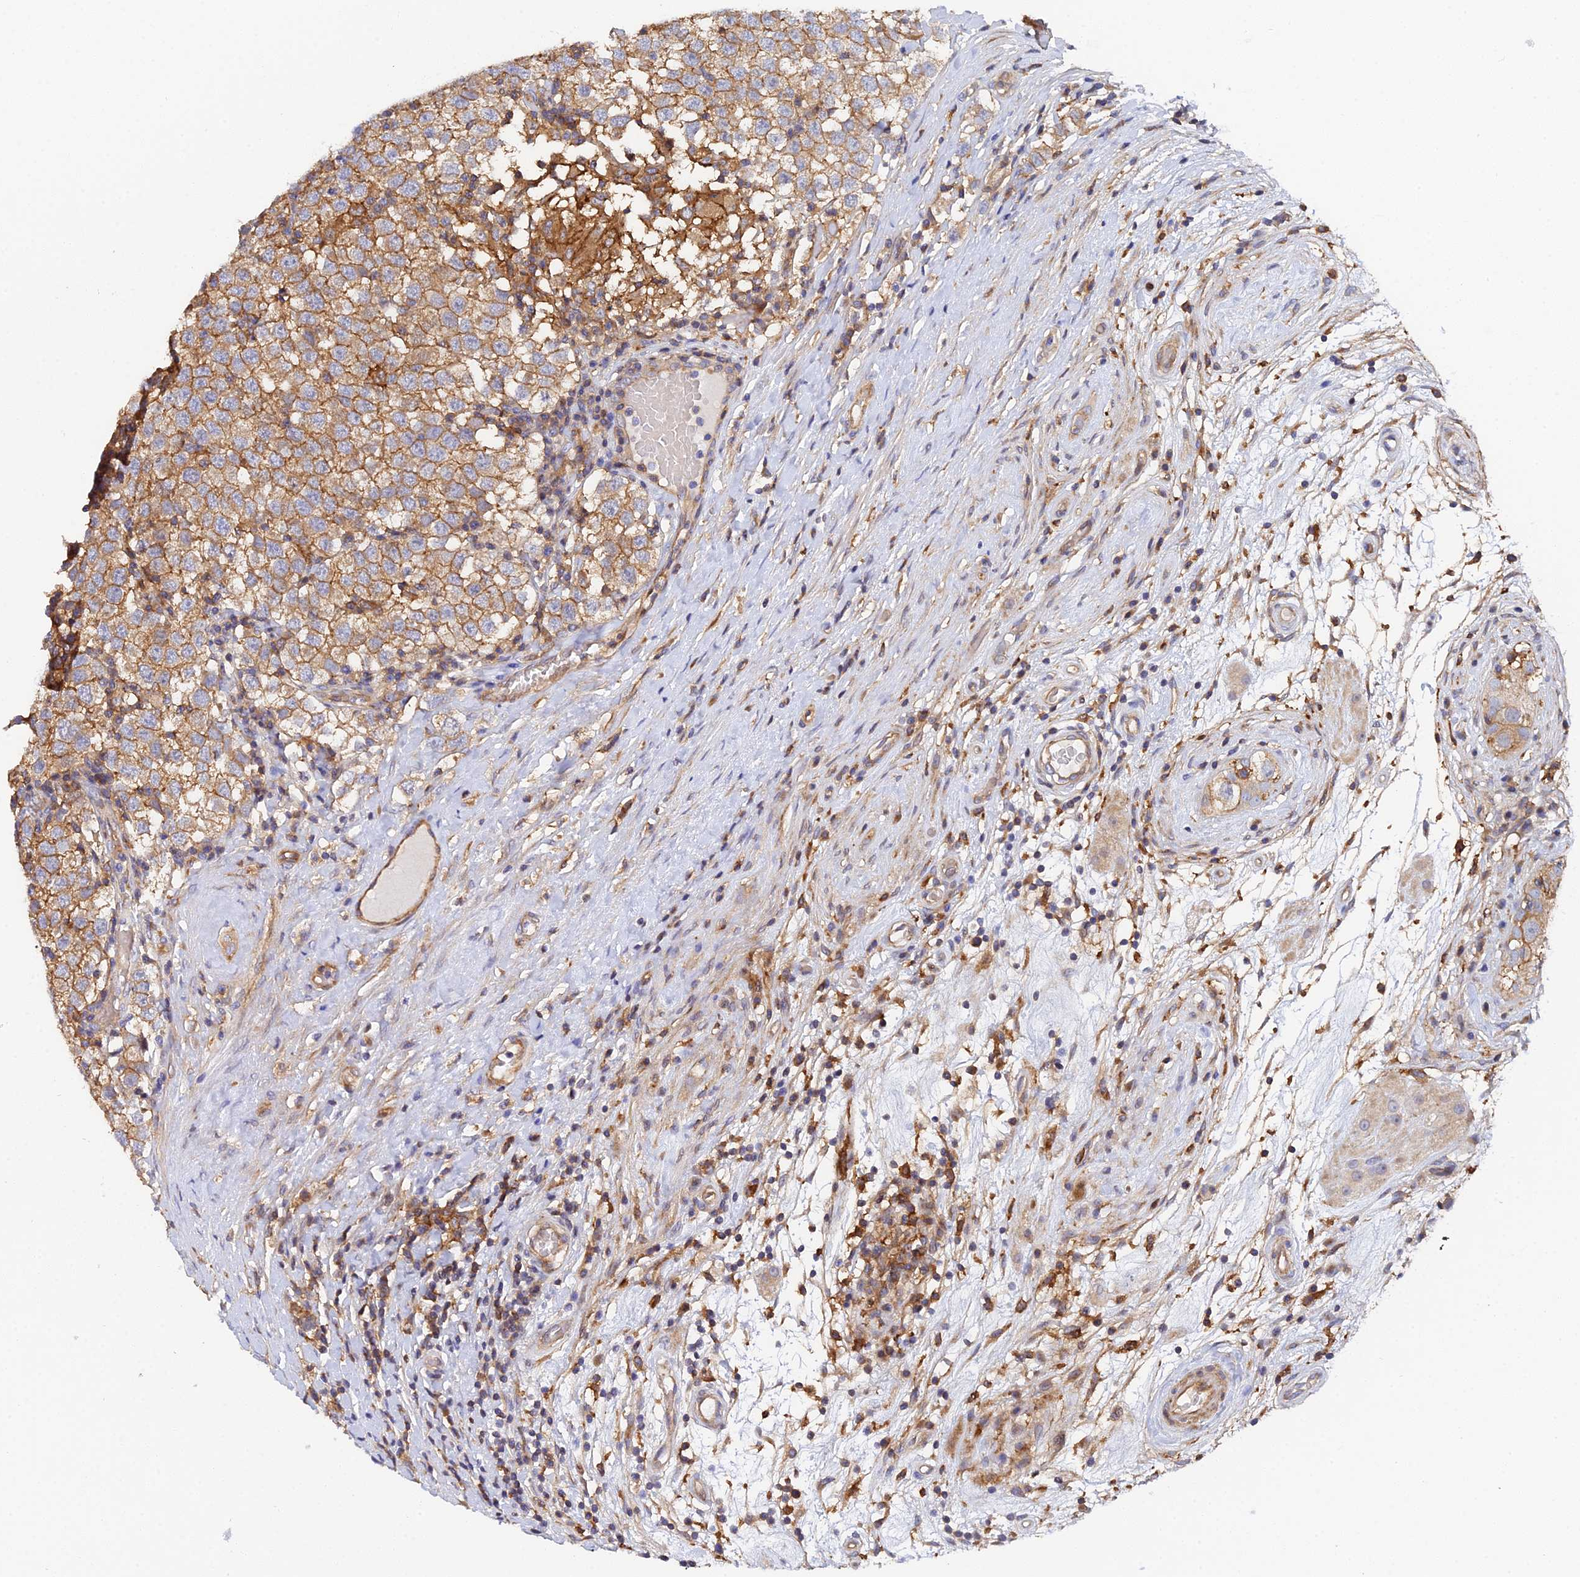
{"staining": {"intensity": "moderate", "quantity": ">75%", "location": "cytoplasmic/membranous"}, "tissue": "testis cancer", "cell_type": "Tumor cells", "image_type": "cancer", "snomed": [{"axis": "morphology", "description": "Seminoma, NOS"}, {"axis": "topography", "description": "Testis"}], "caption": "The histopathology image demonstrates immunohistochemical staining of testis cancer. There is moderate cytoplasmic/membranous staining is present in about >75% of tumor cells.", "gene": "GNG5B", "patient": {"sex": "male", "age": 34}}